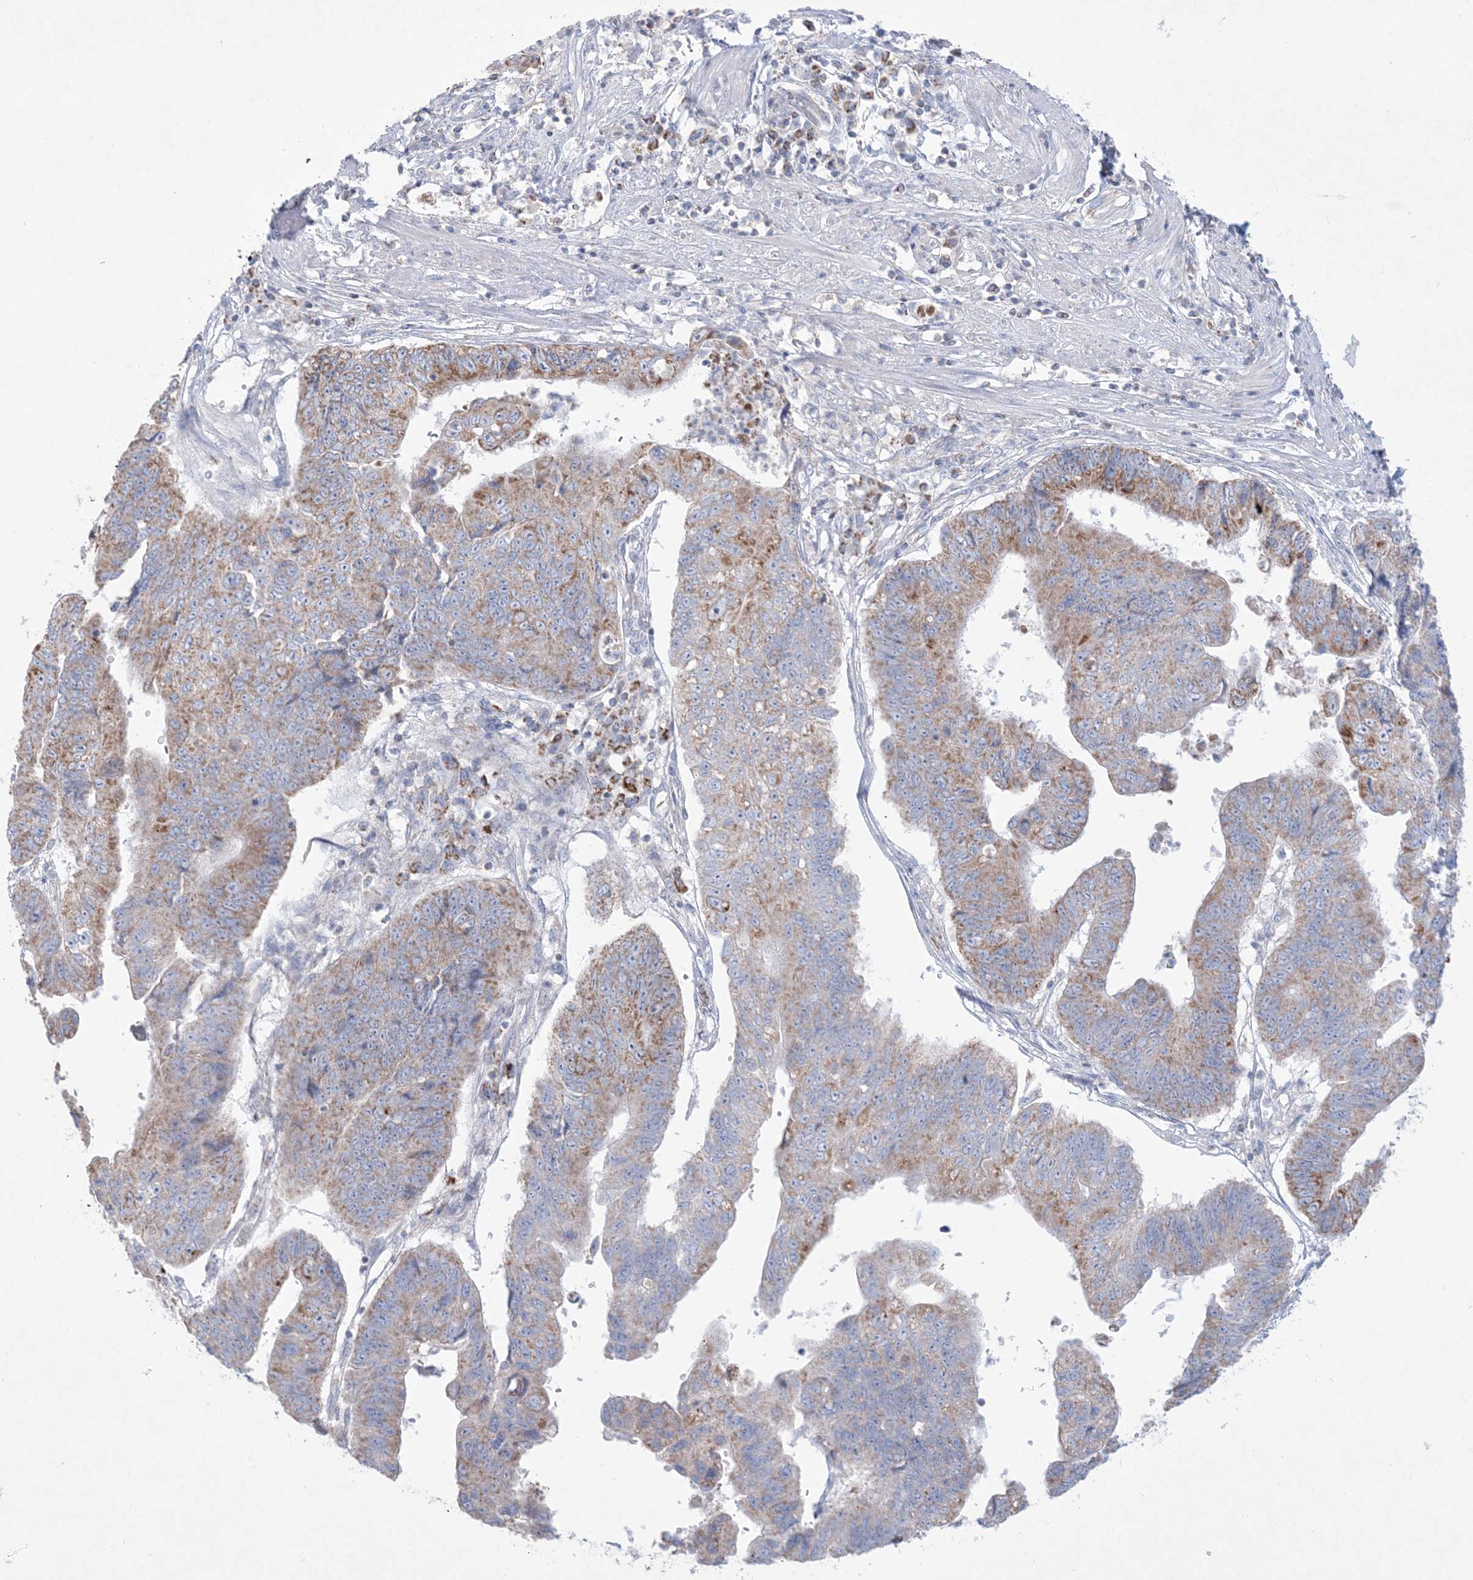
{"staining": {"intensity": "moderate", "quantity": ">75%", "location": "cytoplasmic/membranous"}, "tissue": "stomach cancer", "cell_type": "Tumor cells", "image_type": "cancer", "snomed": [{"axis": "morphology", "description": "Adenocarcinoma, NOS"}, {"axis": "topography", "description": "Stomach"}], "caption": "Stomach adenocarcinoma tissue exhibits moderate cytoplasmic/membranous staining in approximately >75% of tumor cells, visualized by immunohistochemistry. The protein of interest is shown in brown color, while the nuclei are stained blue.", "gene": "KCTD6", "patient": {"sex": "male", "age": 59}}